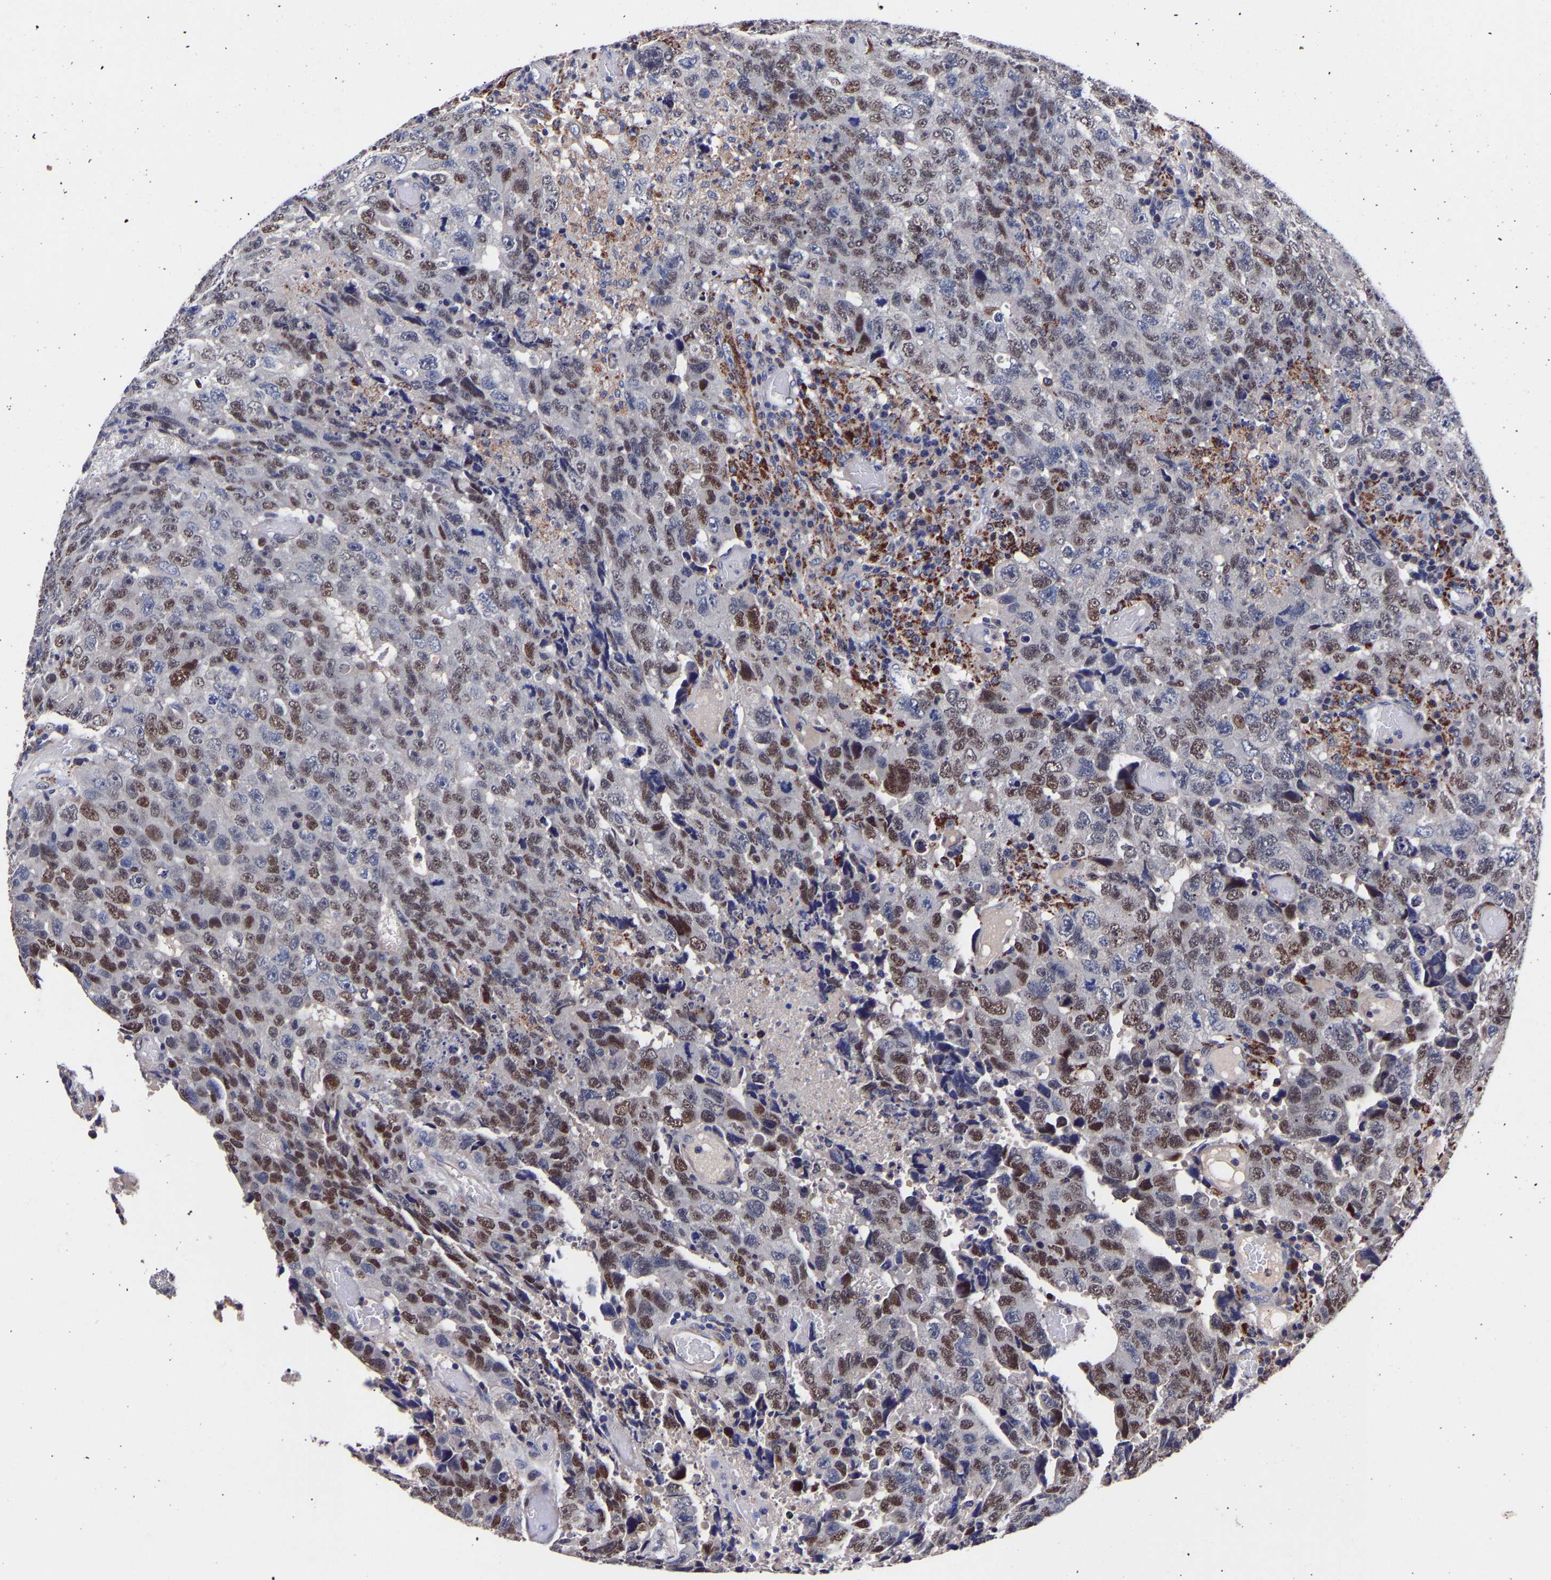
{"staining": {"intensity": "moderate", "quantity": "25%-75%", "location": "nuclear"}, "tissue": "testis cancer", "cell_type": "Tumor cells", "image_type": "cancer", "snomed": [{"axis": "morphology", "description": "Necrosis, NOS"}, {"axis": "morphology", "description": "Carcinoma, Embryonal, NOS"}, {"axis": "topography", "description": "Testis"}], "caption": "Human testis cancer stained for a protein (brown) demonstrates moderate nuclear positive positivity in approximately 25%-75% of tumor cells.", "gene": "SEM1", "patient": {"sex": "male", "age": 19}}